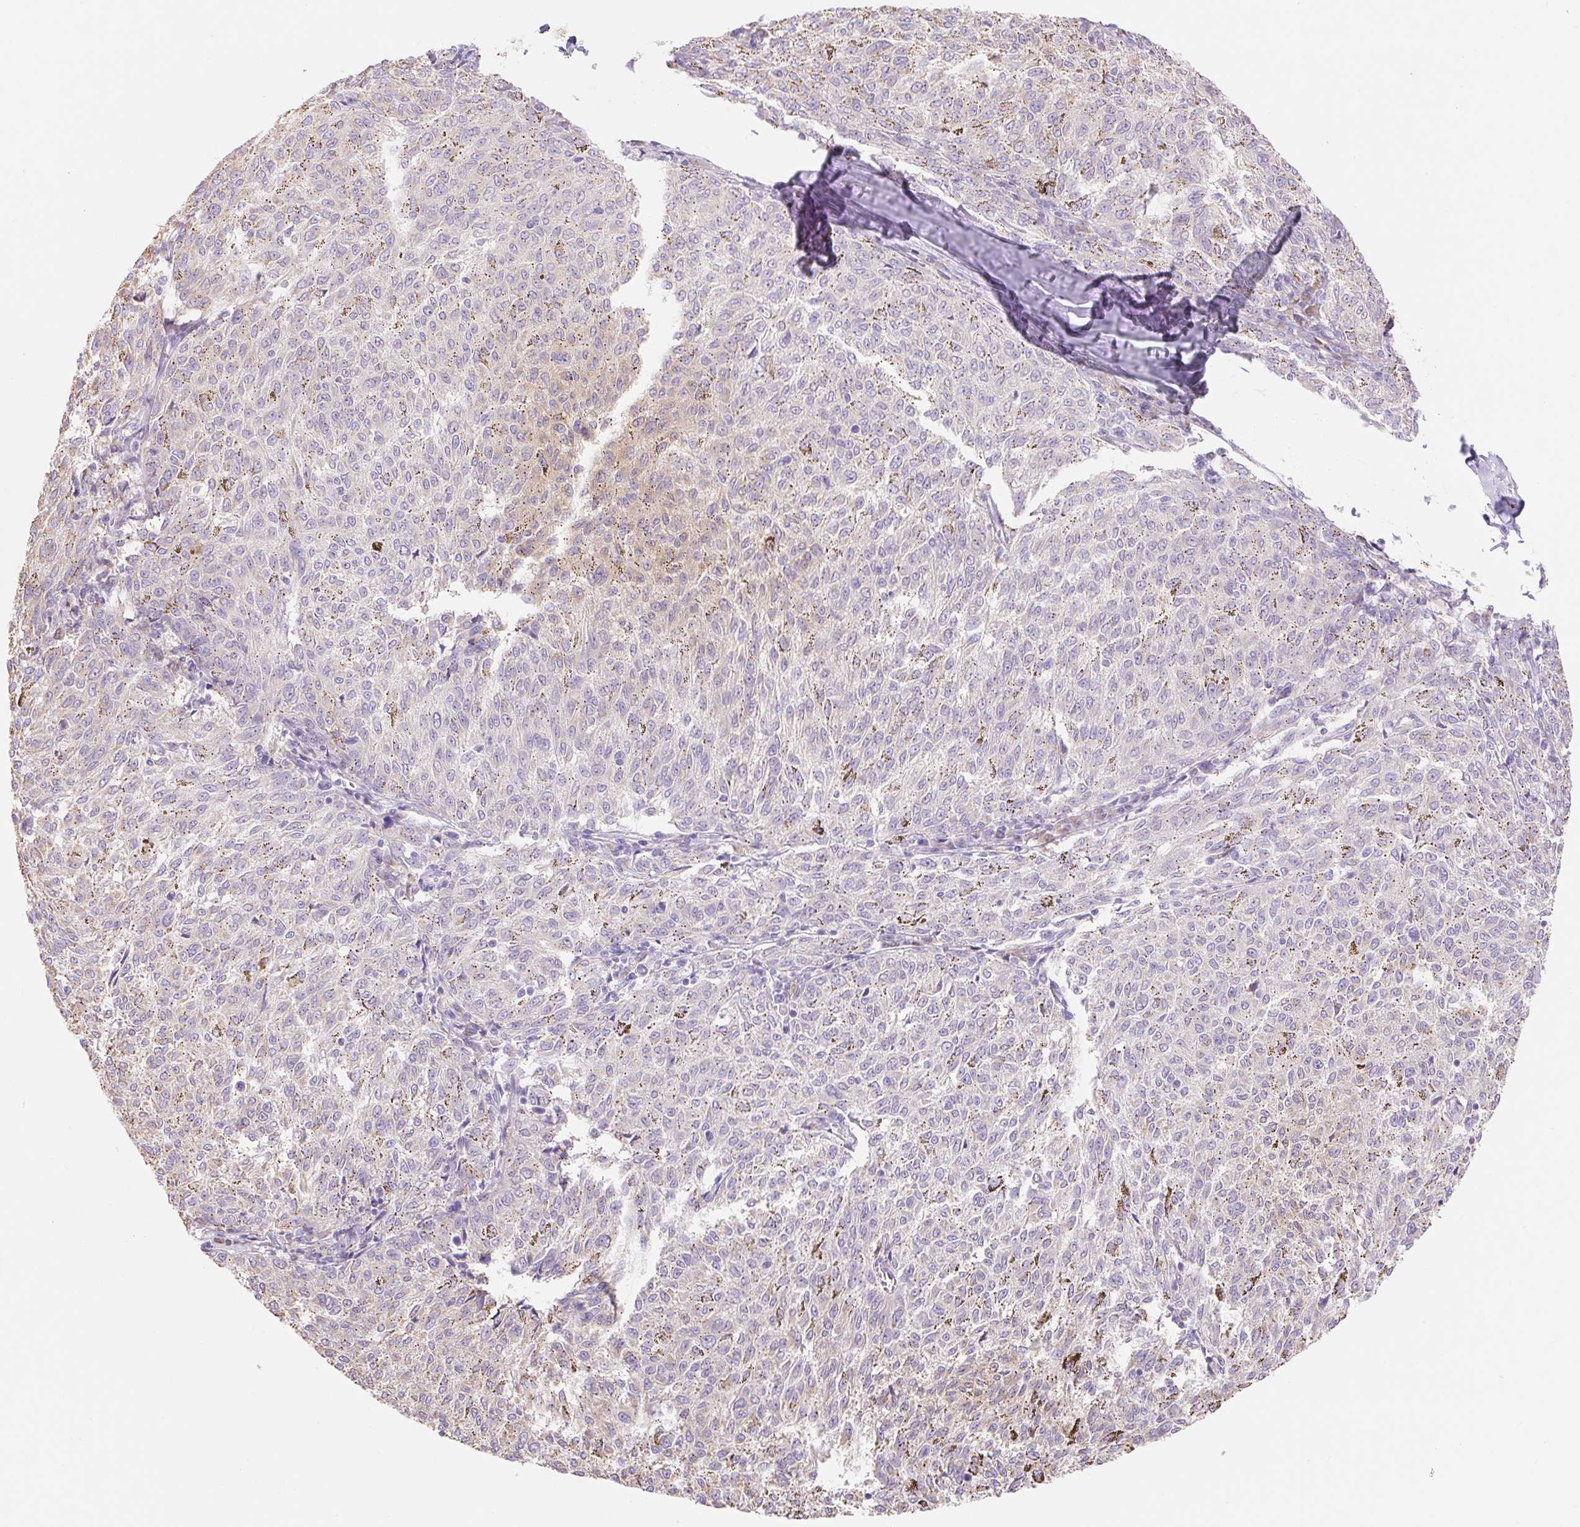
{"staining": {"intensity": "negative", "quantity": "none", "location": "none"}, "tissue": "melanoma", "cell_type": "Tumor cells", "image_type": "cancer", "snomed": [{"axis": "morphology", "description": "Malignant melanoma, NOS"}, {"axis": "topography", "description": "Skin"}], "caption": "This is a photomicrograph of IHC staining of malignant melanoma, which shows no expression in tumor cells.", "gene": "DHX35", "patient": {"sex": "female", "age": 72}}